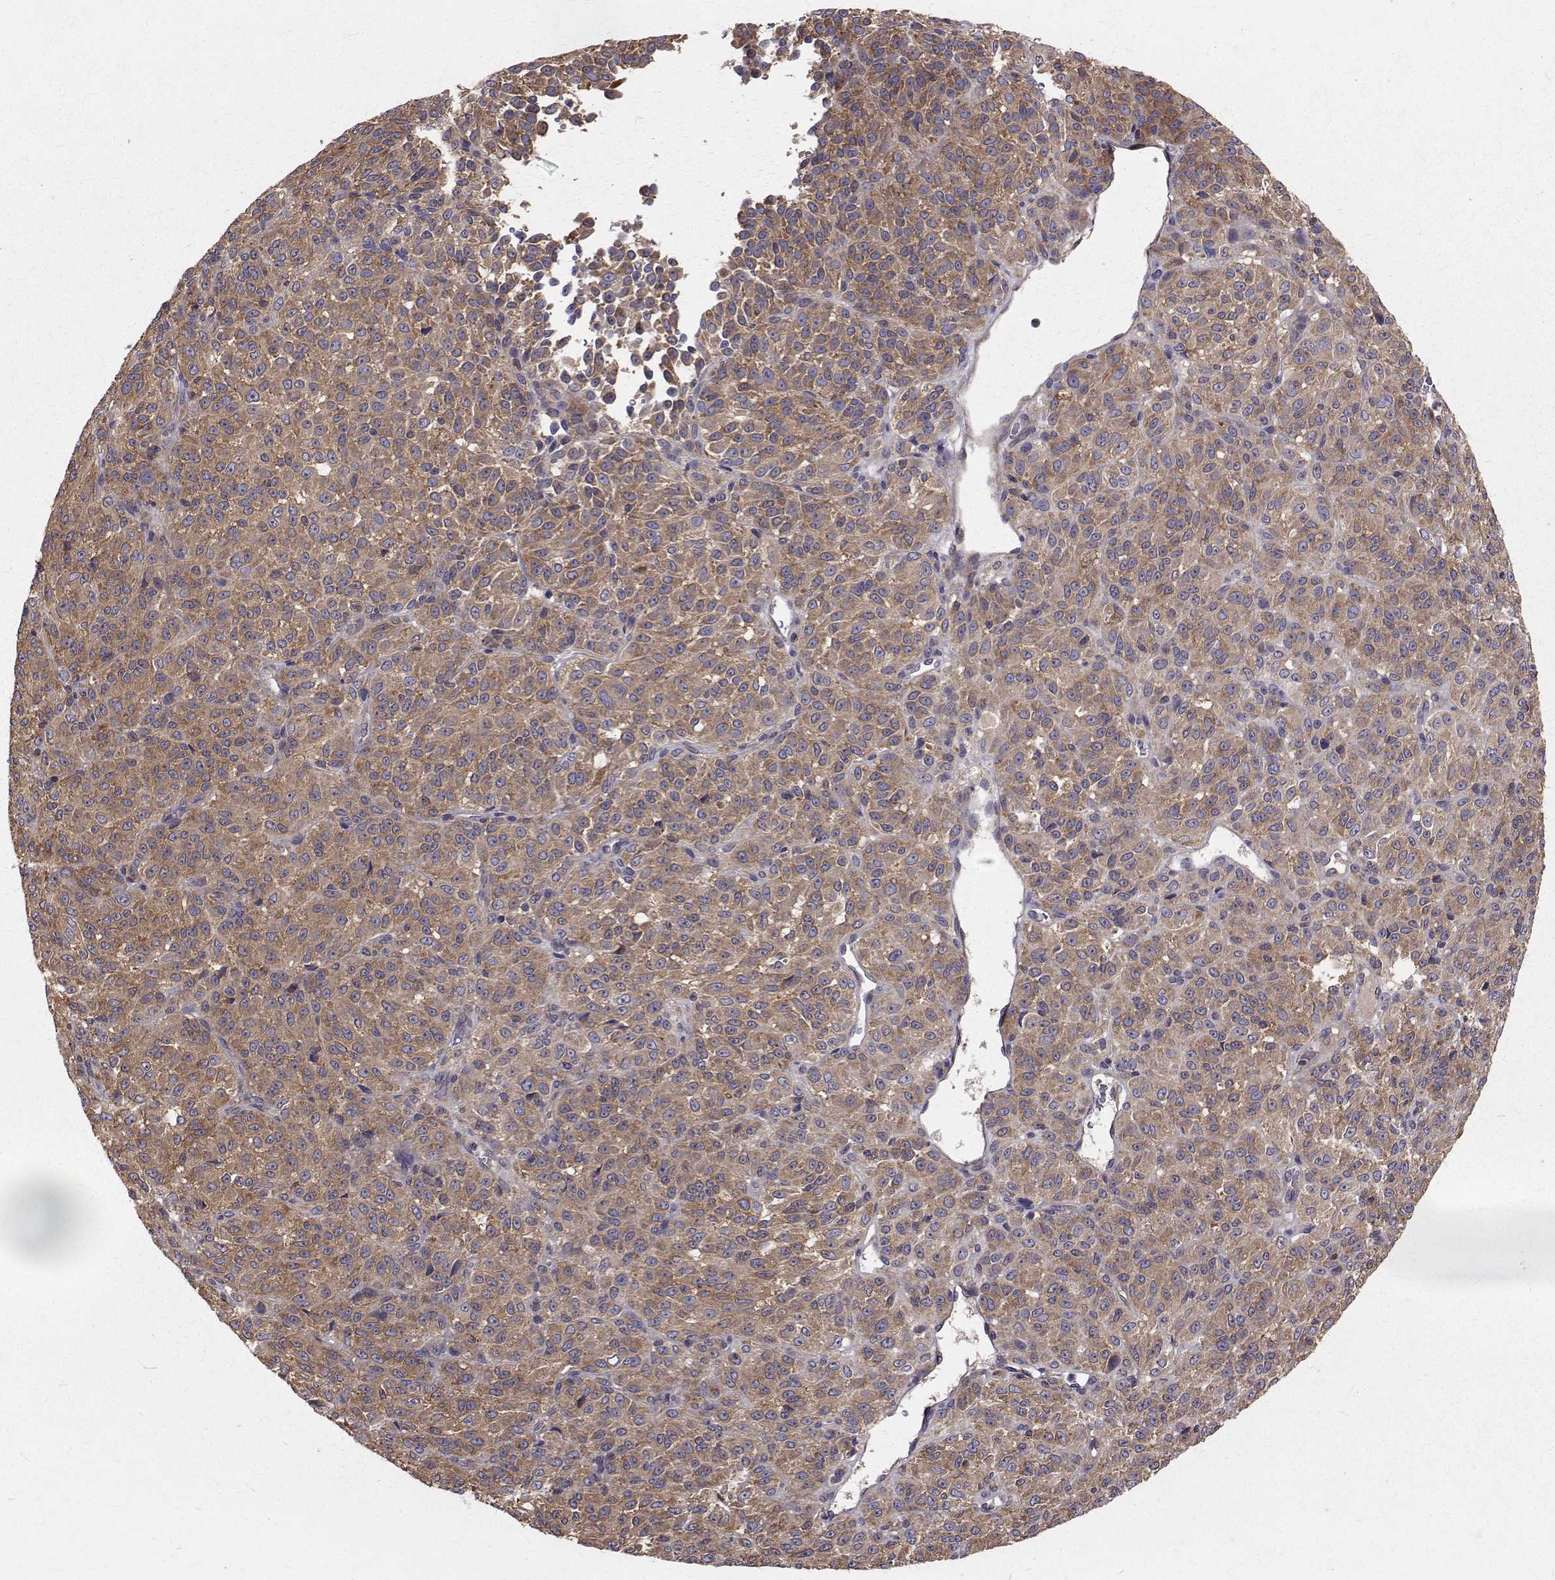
{"staining": {"intensity": "weak", "quantity": ">75%", "location": "cytoplasmic/membranous"}, "tissue": "melanoma", "cell_type": "Tumor cells", "image_type": "cancer", "snomed": [{"axis": "morphology", "description": "Malignant melanoma, Metastatic site"}, {"axis": "topography", "description": "Brain"}], "caption": "Immunohistochemical staining of malignant melanoma (metastatic site) demonstrates weak cytoplasmic/membranous protein positivity in approximately >75% of tumor cells.", "gene": "FARSB", "patient": {"sex": "female", "age": 56}}